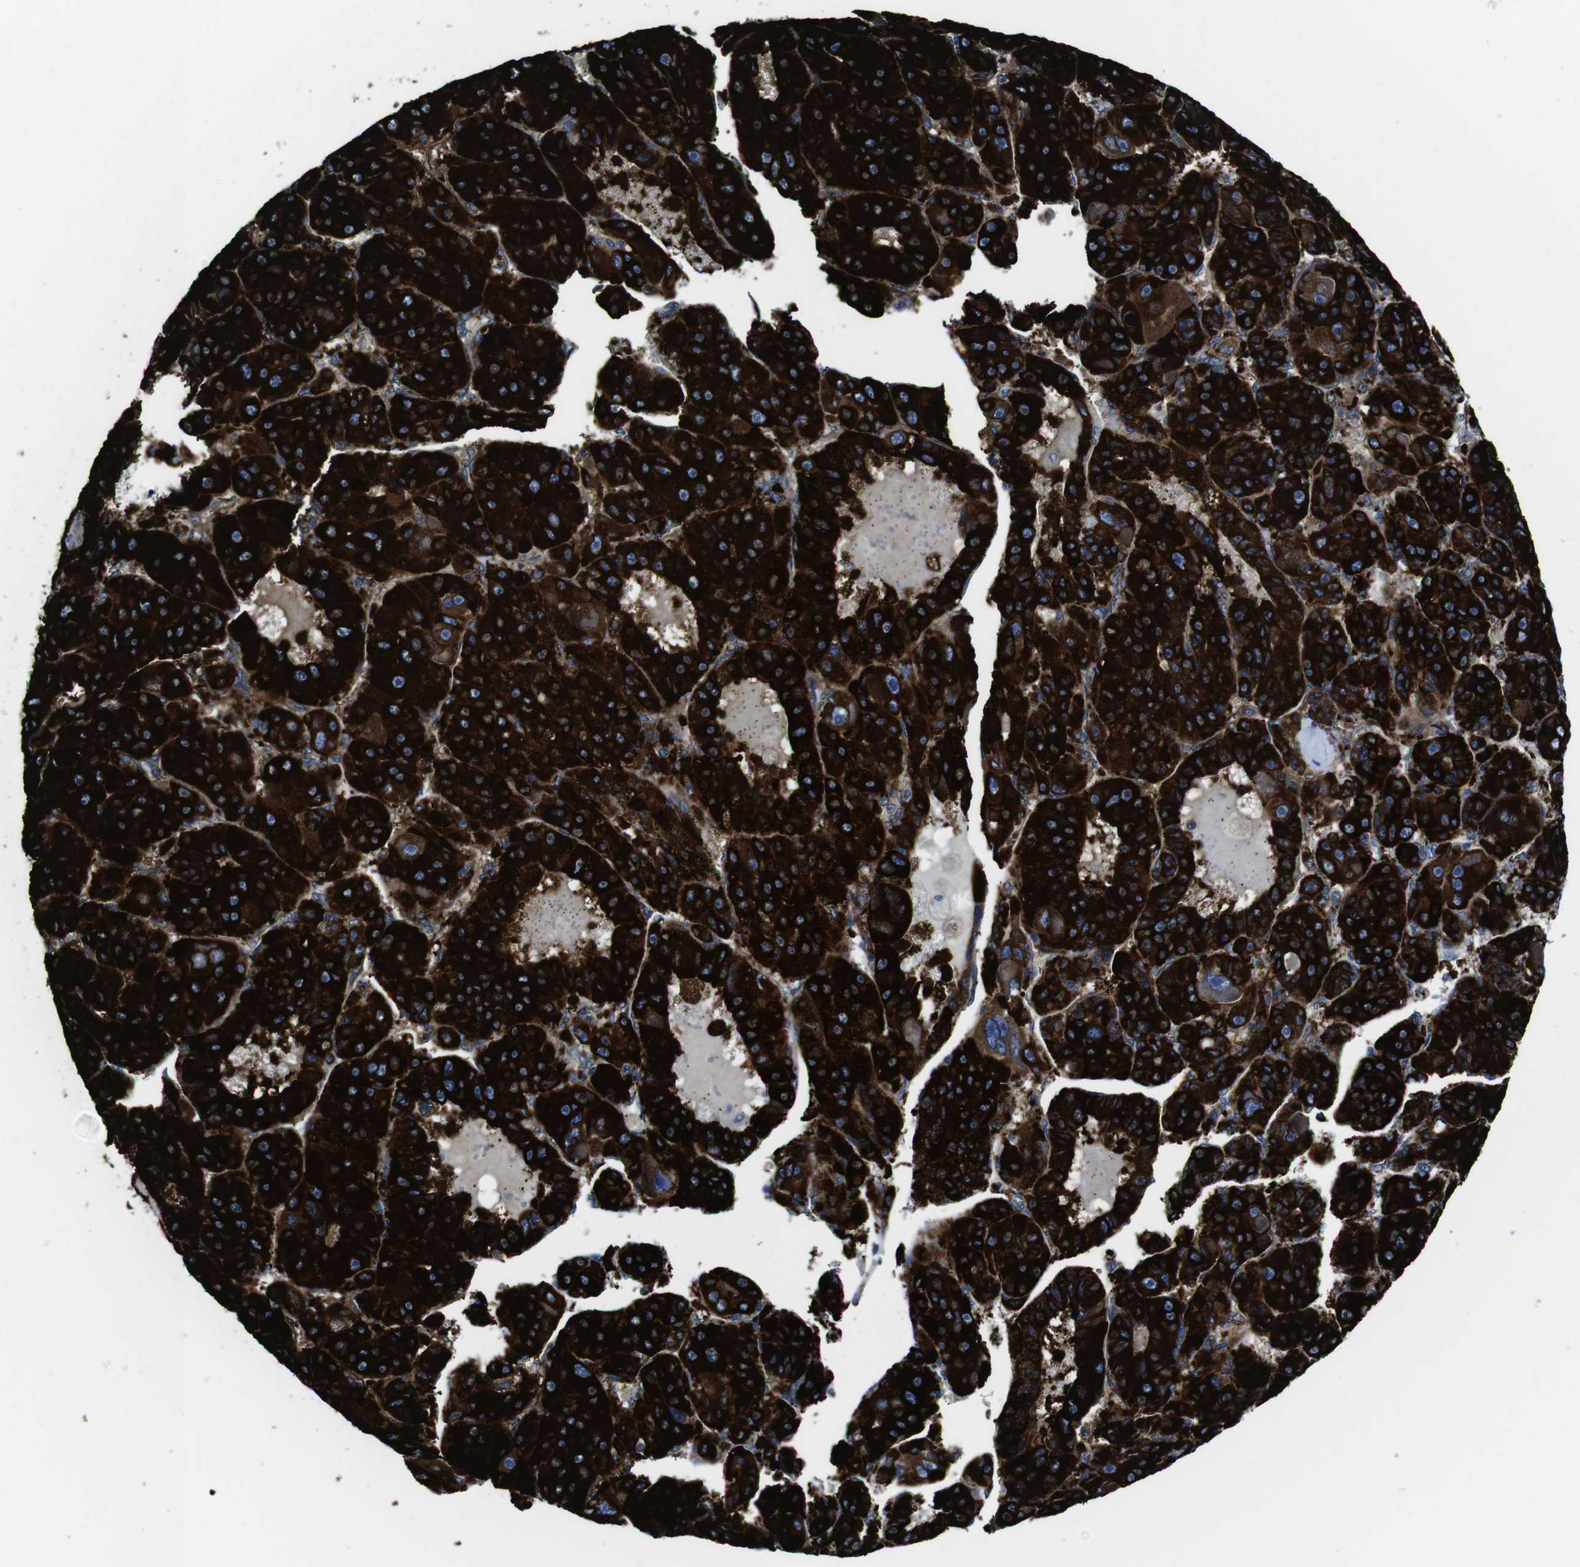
{"staining": {"intensity": "strong", "quantity": ">75%", "location": "cytoplasmic/membranous"}, "tissue": "liver cancer", "cell_type": "Tumor cells", "image_type": "cancer", "snomed": [{"axis": "morphology", "description": "Carcinoma, Hepatocellular, NOS"}, {"axis": "topography", "description": "Liver"}], "caption": "IHC (DAB (3,3'-diaminobenzidine)) staining of human hepatocellular carcinoma (liver) shows strong cytoplasmic/membranous protein positivity in about >75% of tumor cells.", "gene": "NUMB", "patient": {"sex": "male", "age": 76}}